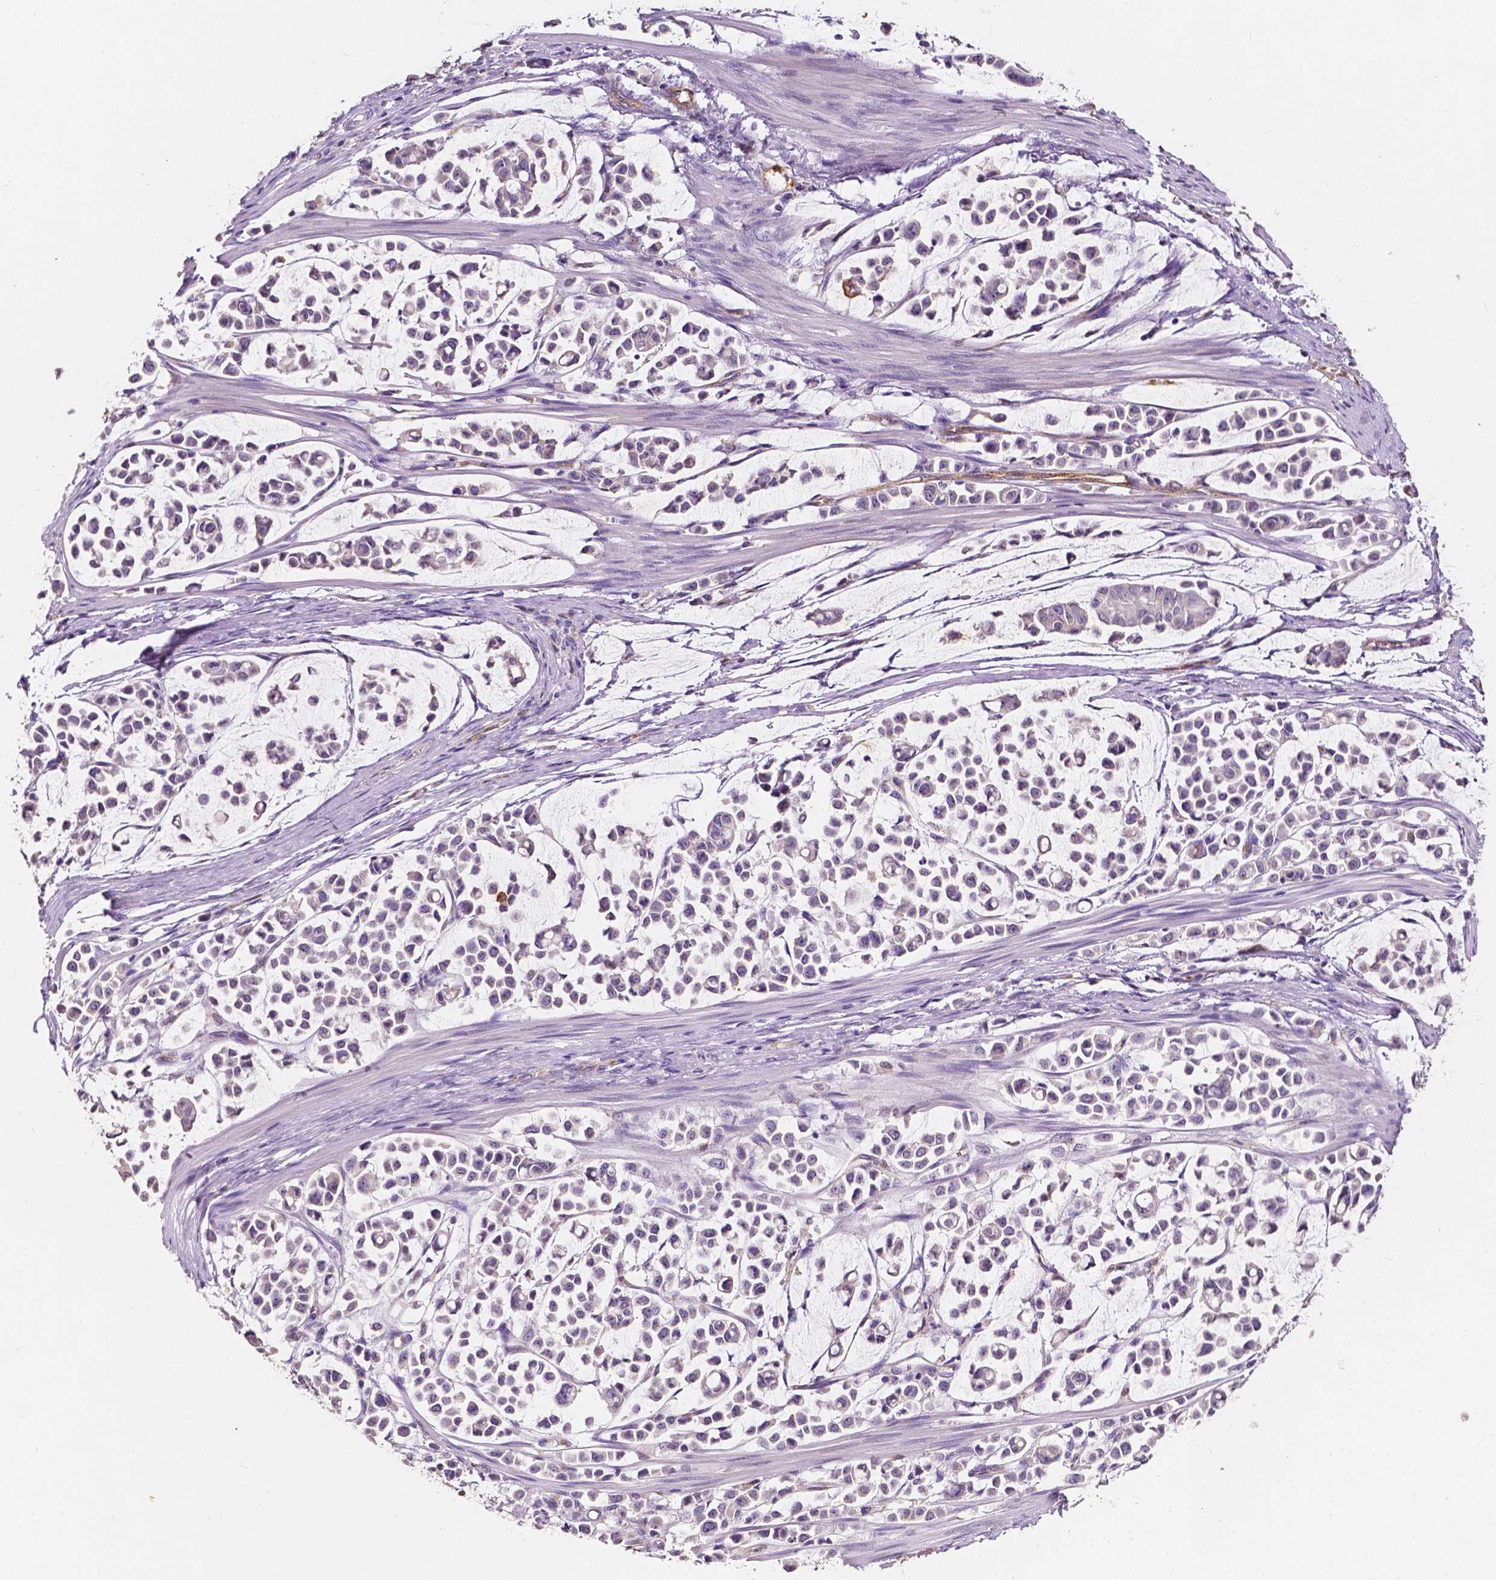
{"staining": {"intensity": "negative", "quantity": "none", "location": "none"}, "tissue": "stomach cancer", "cell_type": "Tumor cells", "image_type": "cancer", "snomed": [{"axis": "morphology", "description": "Adenocarcinoma, NOS"}, {"axis": "topography", "description": "Stomach"}], "caption": "Tumor cells show no significant expression in stomach cancer. (DAB immunohistochemistry (IHC), high magnification).", "gene": "SLC22A4", "patient": {"sex": "male", "age": 82}}